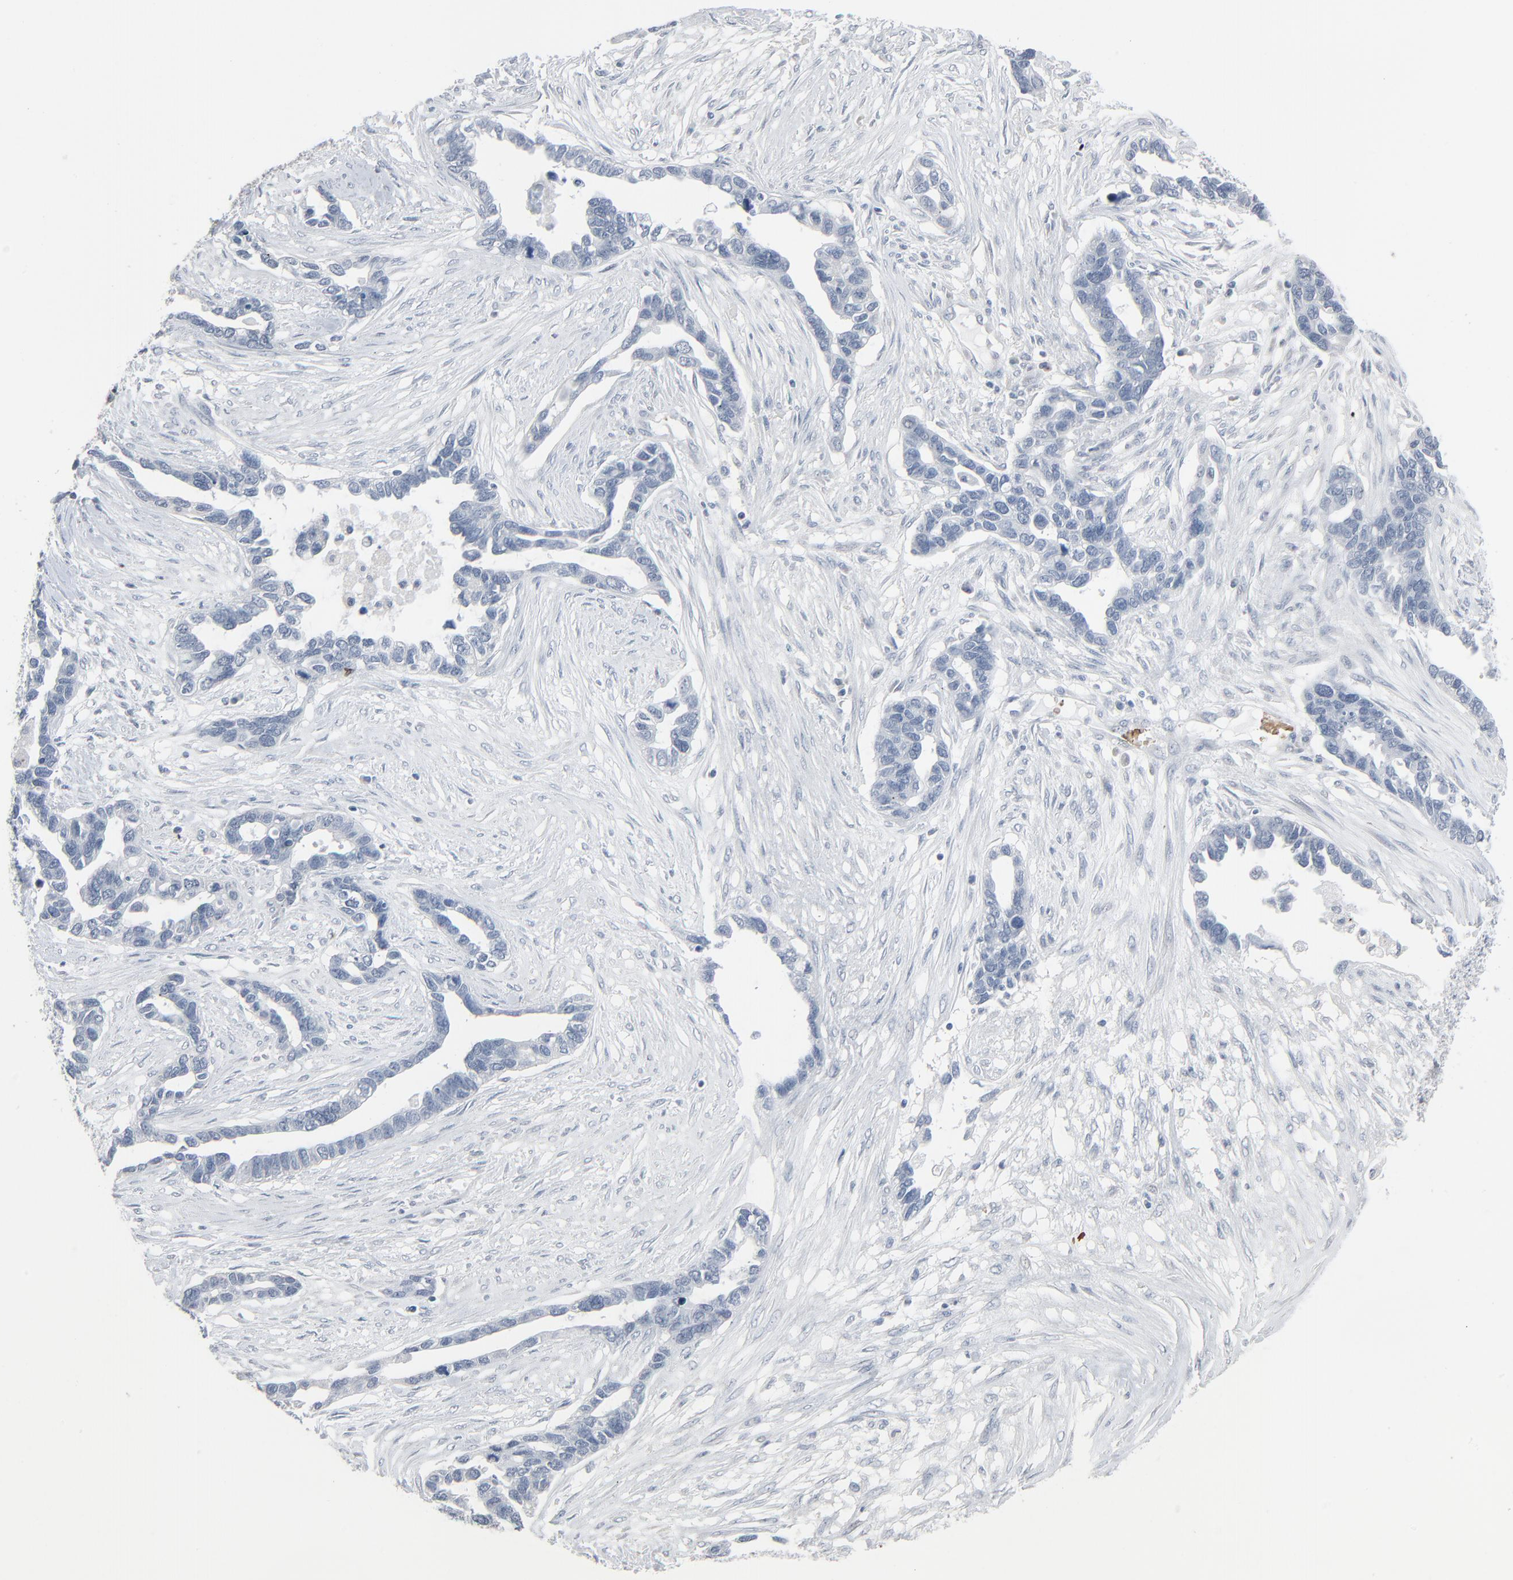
{"staining": {"intensity": "negative", "quantity": "none", "location": "none"}, "tissue": "ovarian cancer", "cell_type": "Tumor cells", "image_type": "cancer", "snomed": [{"axis": "morphology", "description": "Cystadenocarcinoma, serous, NOS"}, {"axis": "topography", "description": "Ovary"}], "caption": "Human ovarian cancer stained for a protein using immunohistochemistry displays no staining in tumor cells.", "gene": "SAGE1", "patient": {"sex": "female", "age": 54}}